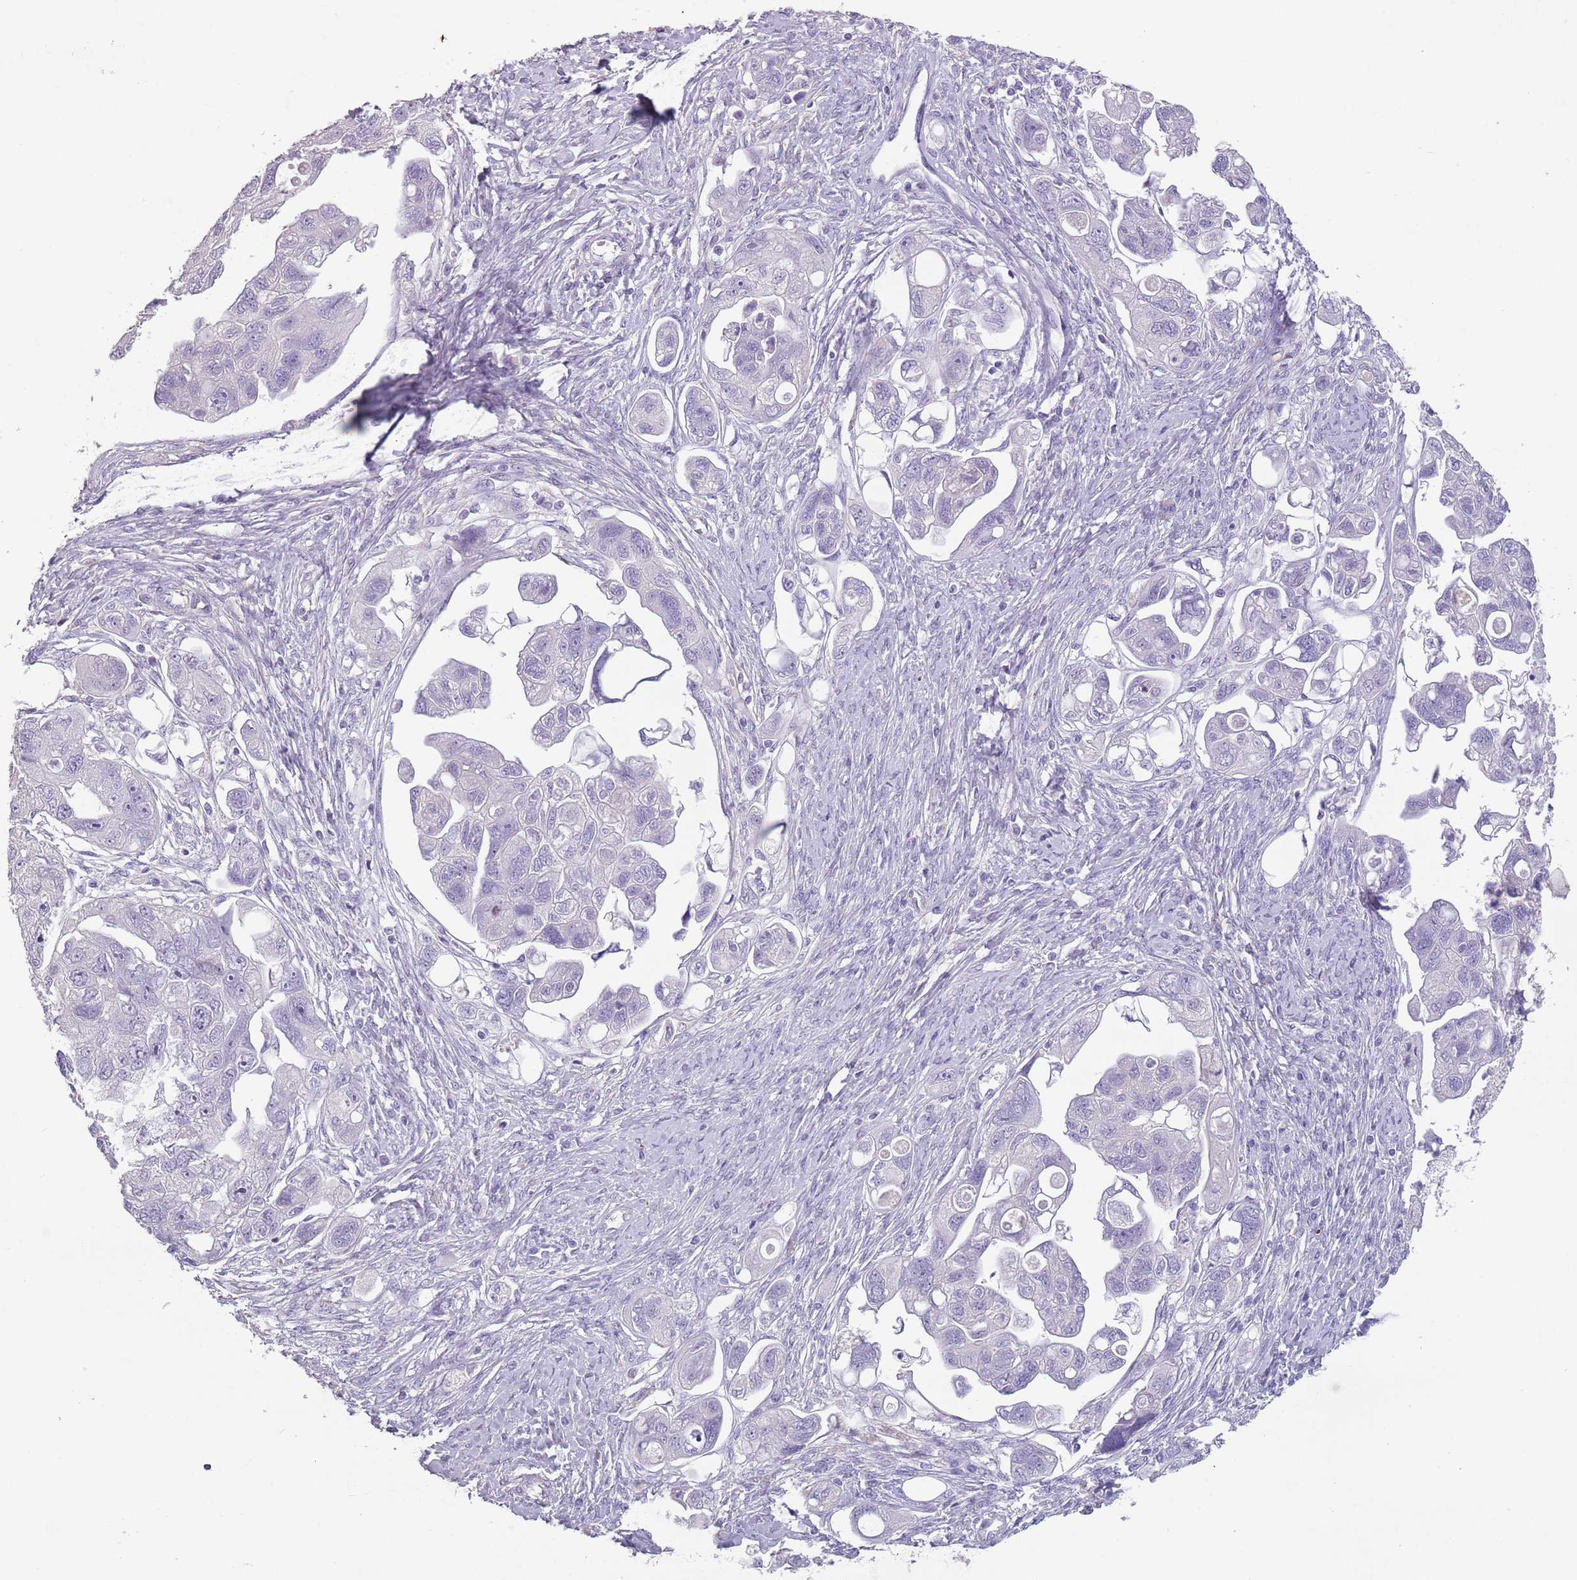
{"staining": {"intensity": "negative", "quantity": "none", "location": "none"}, "tissue": "ovarian cancer", "cell_type": "Tumor cells", "image_type": "cancer", "snomed": [{"axis": "morphology", "description": "Carcinoma, NOS"}, {"axis": "morphology", "description": "Cystadenocarcinoma, serous, NOS"}, {"axis": "topography", "description": "Ovary"}], "caption": "High magnification brightfield microscopy of ovarian cancer stained with DAB (3,3'-diaminobenzidine) (brown) and counterstained with hematoxylin (blue): tumor cells show no significant positivity. (Stains: DAB immunohistochemistry (IHC) with hematoxylin counter stain, Microscopy: brightfield microscopy at high magnification).", "gene": "CELF6", "patient": {"sex": "female", "age": 69}}